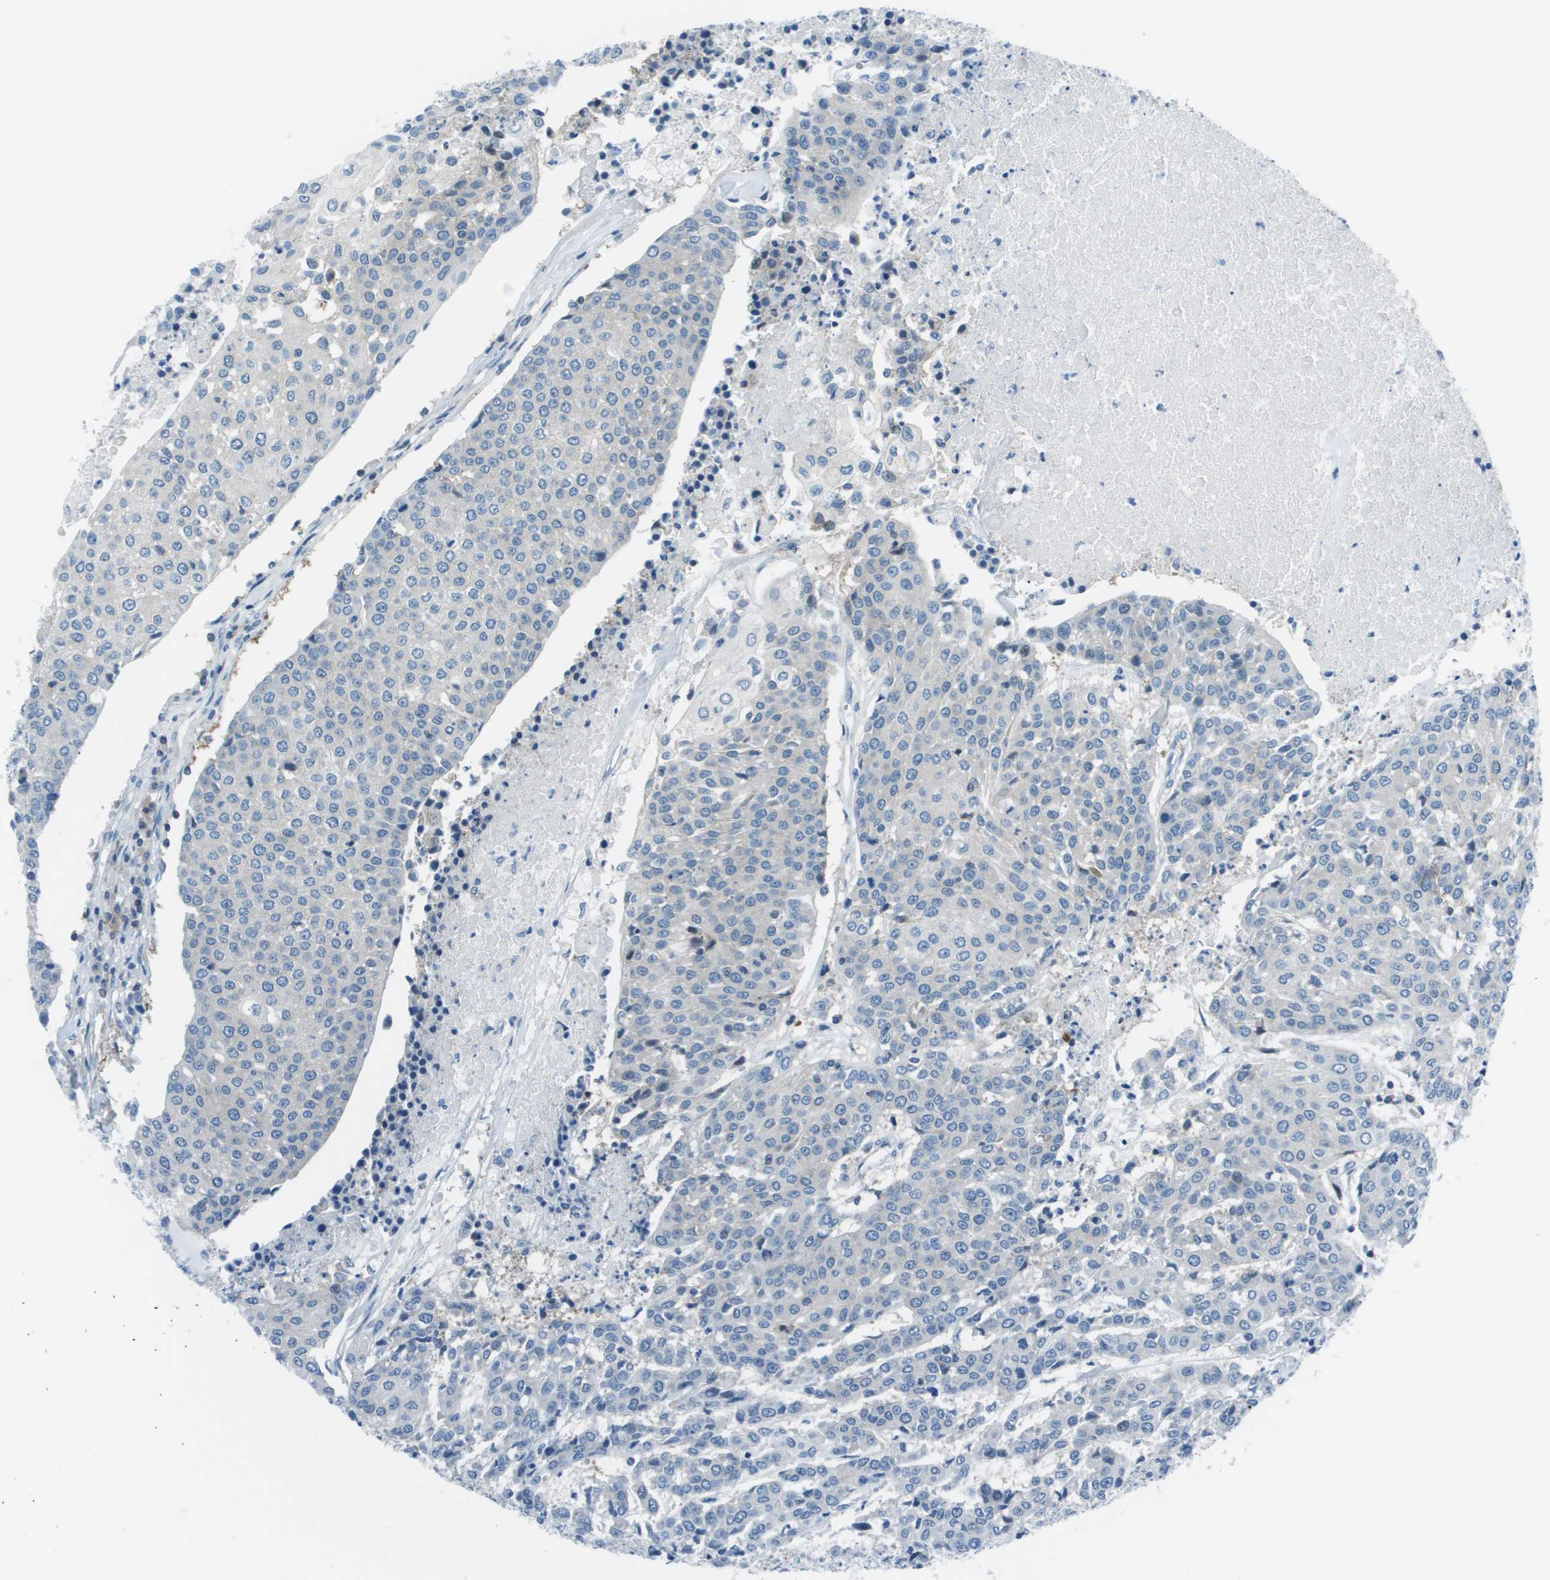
{"staining": {"intensity": "negative", "quantity": "none", "location": "none"}, "tissue": "urothelial cancer", "cell_type": "Tumor cells", "image_type": "cancer", "snomed": [{"axis": "morphology", "description": "Urothelial carcinoma, High grade"}, {"axis": "topography", "description": "Urinary bladder"}], "caption": "DAB (3,3'-diaminobenzidine) immunohistochemical staining of human urothelial carcinoma (high-grade) reveals no significant positivity in tumor cells.", "gene": "STIP1", "patient": {"sex": "female", "age": 85}}